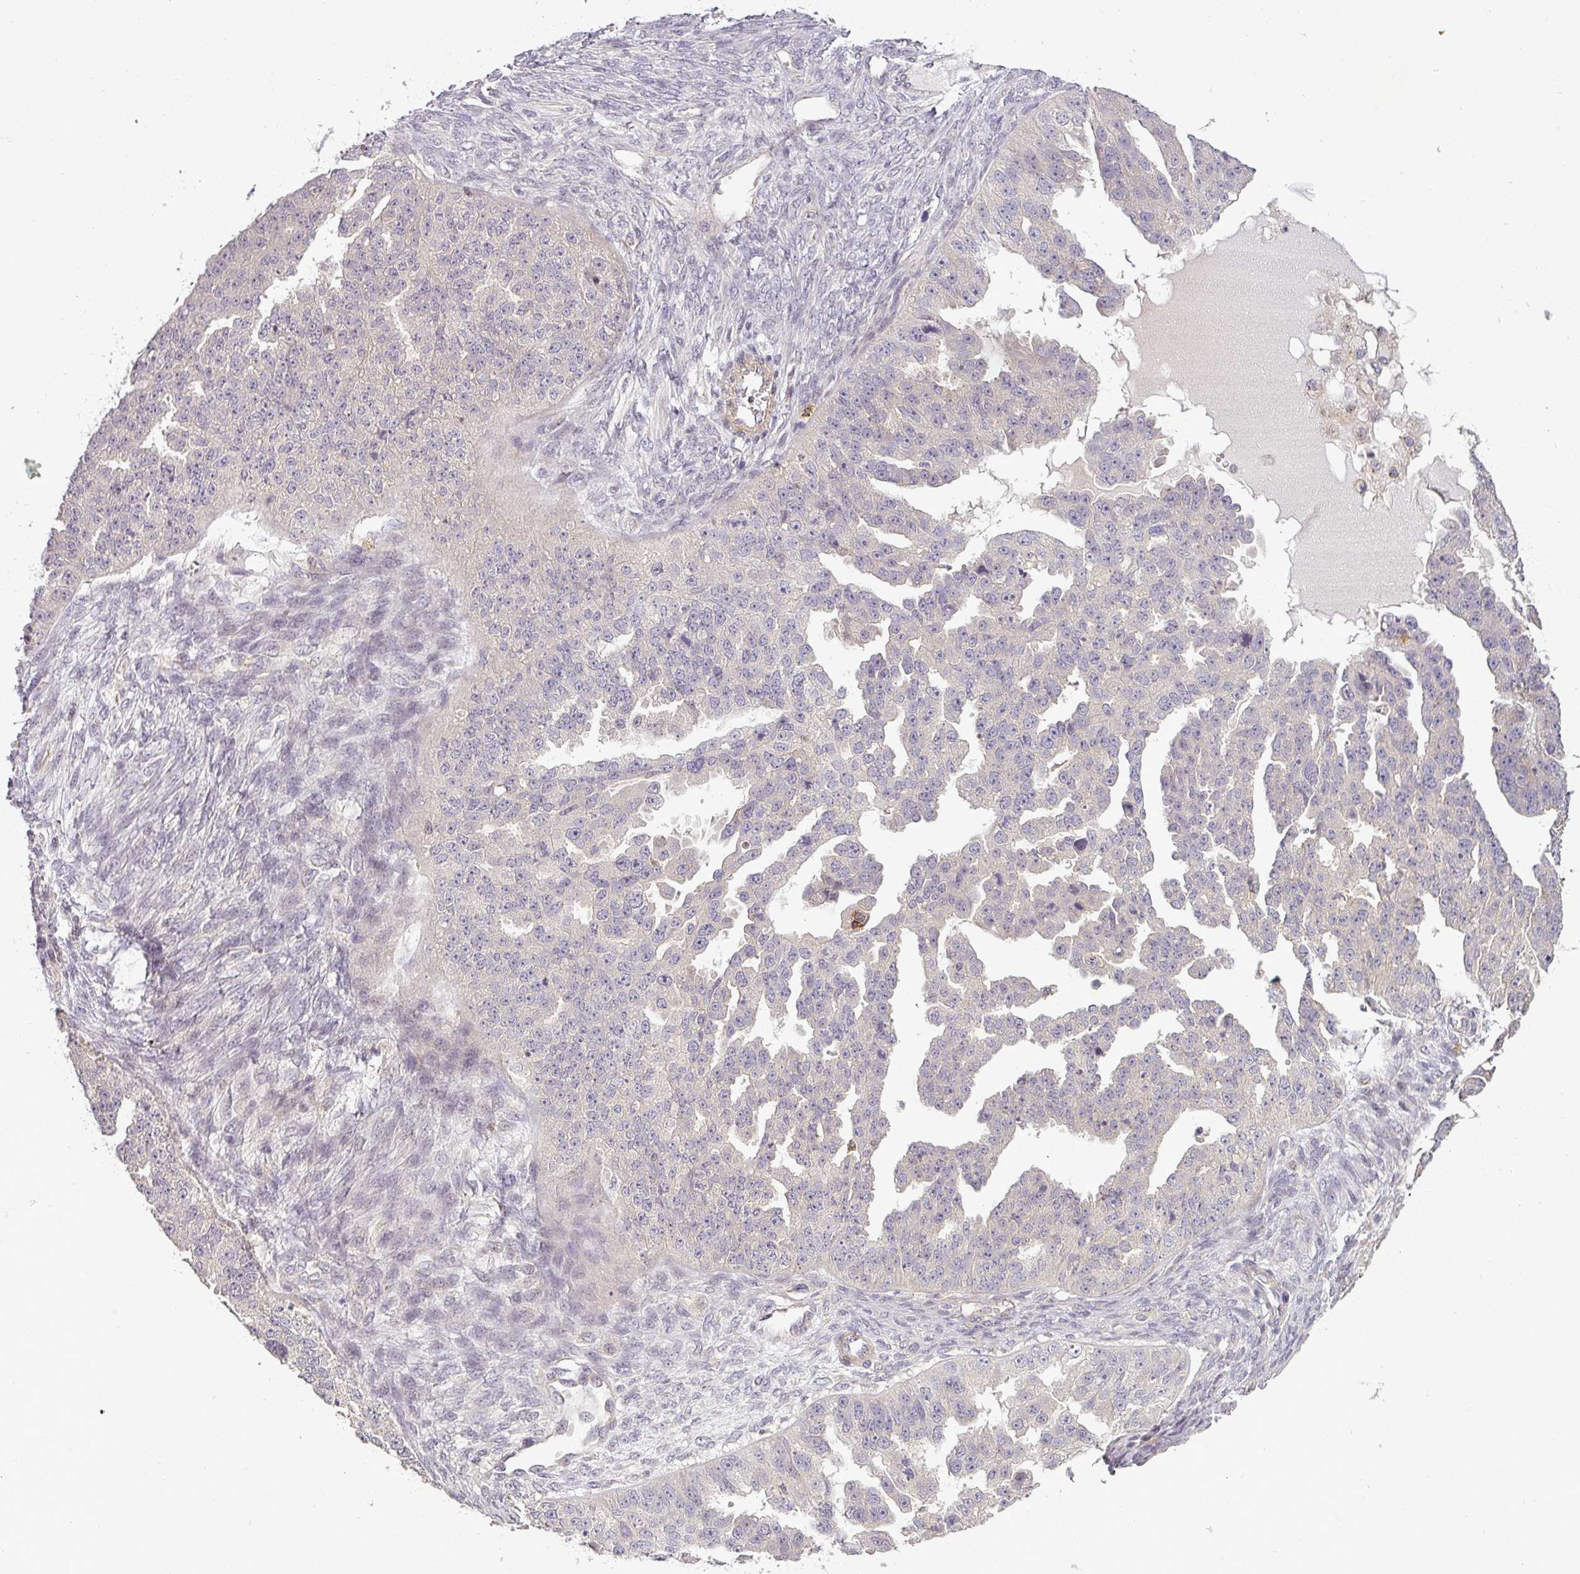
{"staining": {"intensity": "negative", "quantity": "none", "location": "none"}, "tissue": "ovarian cancer", "cell_type": "Tumor cells", "image_type": "cancer", "snomed": [{"axis": "morphology", "description": "Cystadenocarcinoma, serous, NOS"}, {"axis": "topography", "description": "Ovary"}], "caption": "Ovarian cancer (serous cystadenocarcinoma) stained for a protein using IHC shows no expression tumor cells.", "gene": "NIN", "patient": {"sex": "female", "age": 58}}